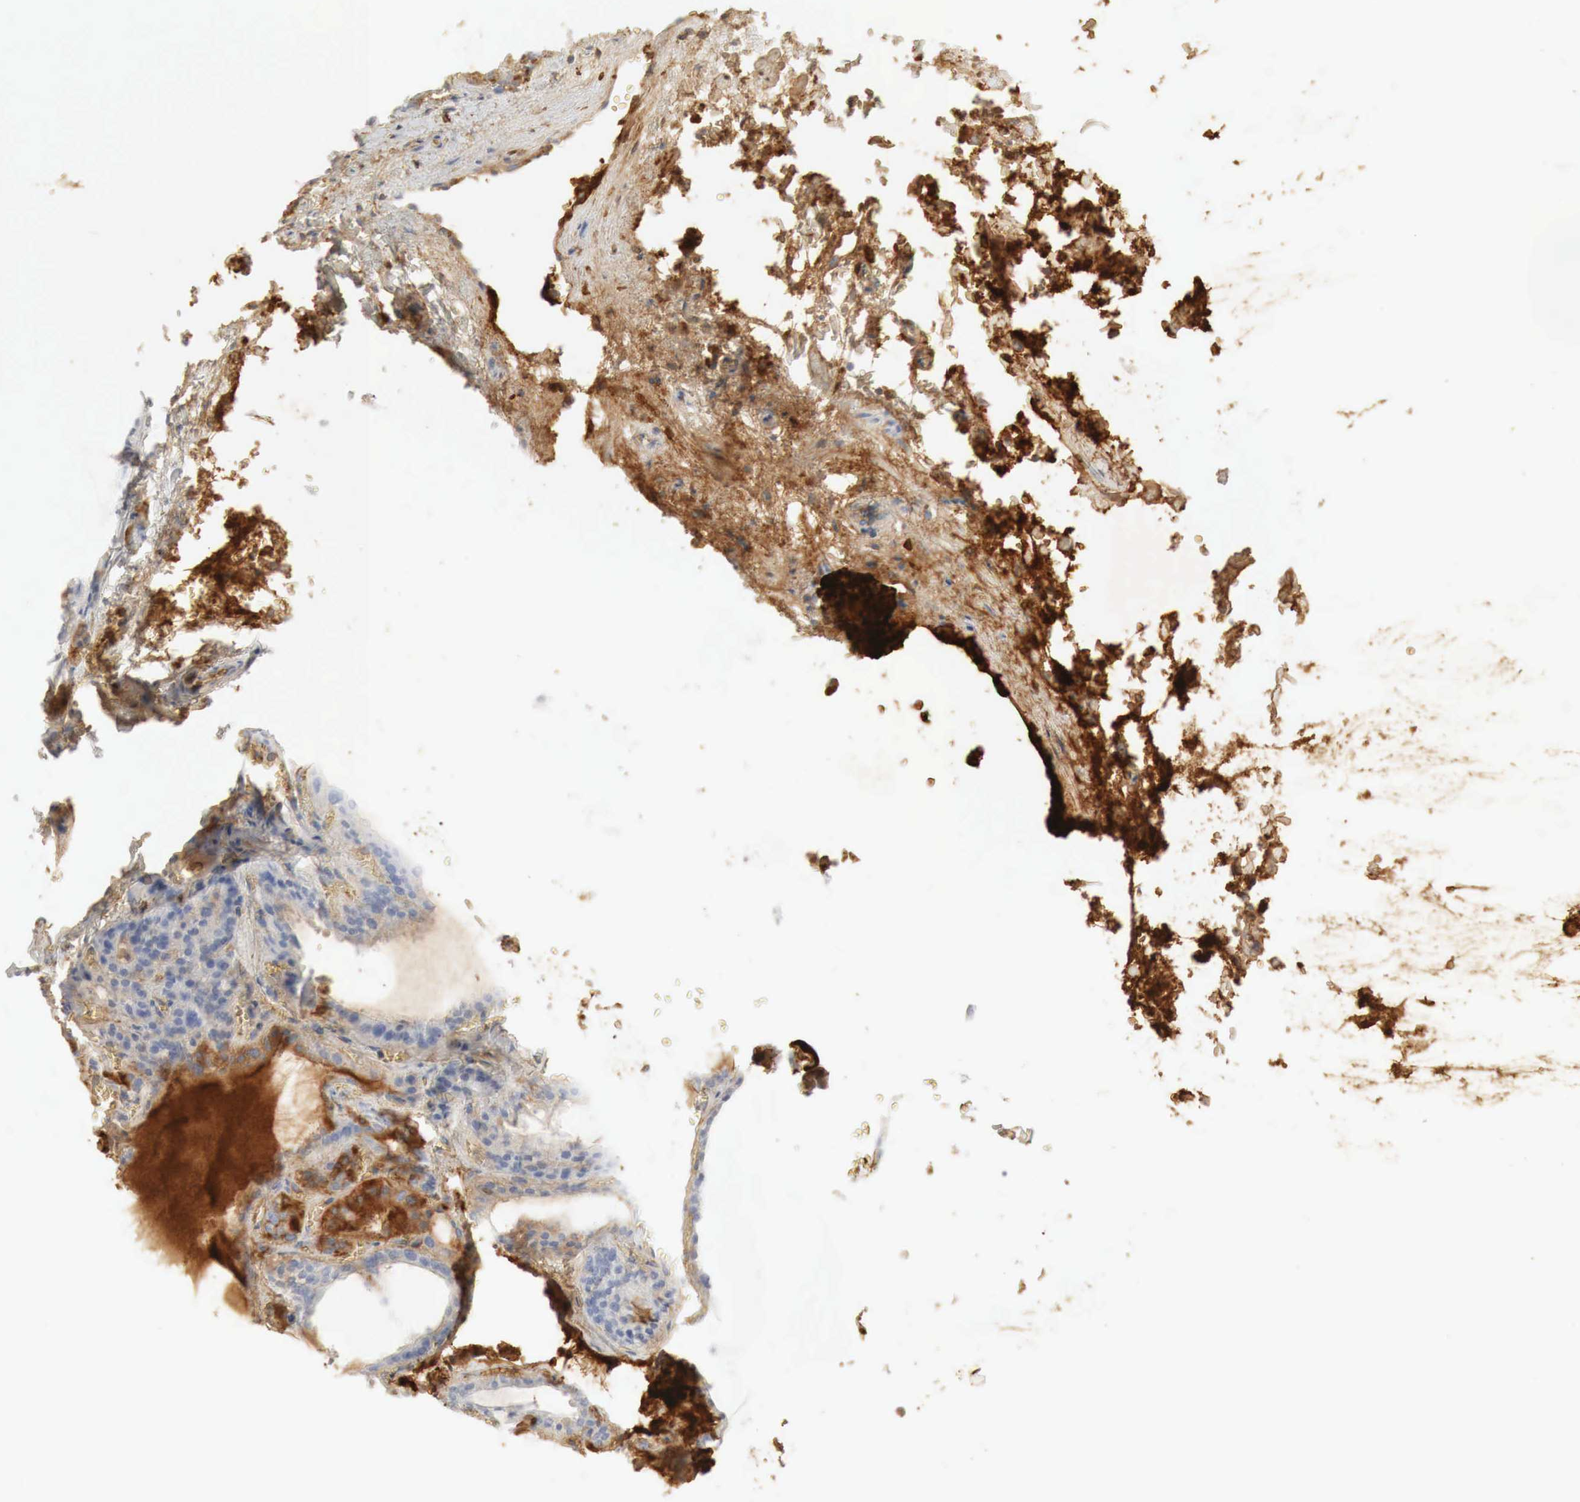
{"staining": {"intensity": "strong", "quantity": ">75%", "location": "cytoplasmic/membranous"}, "tissue": "thyroid gland", "cell_type": "Glandular cells", "image_type": "normal", "snomed": [{"axis": "morphology", "description": "Normal tissue, NOS"}, {"axis": "topography", "description": "Thyroid gland"}], "caption": "Protein analysis of unremarkable thyroid gland exhibits strong cytoplasmic/membranous positivity in about >75% of glandular cells.", "gene": "IGLC3", "patient": {"sex": "female", "age": 55}}